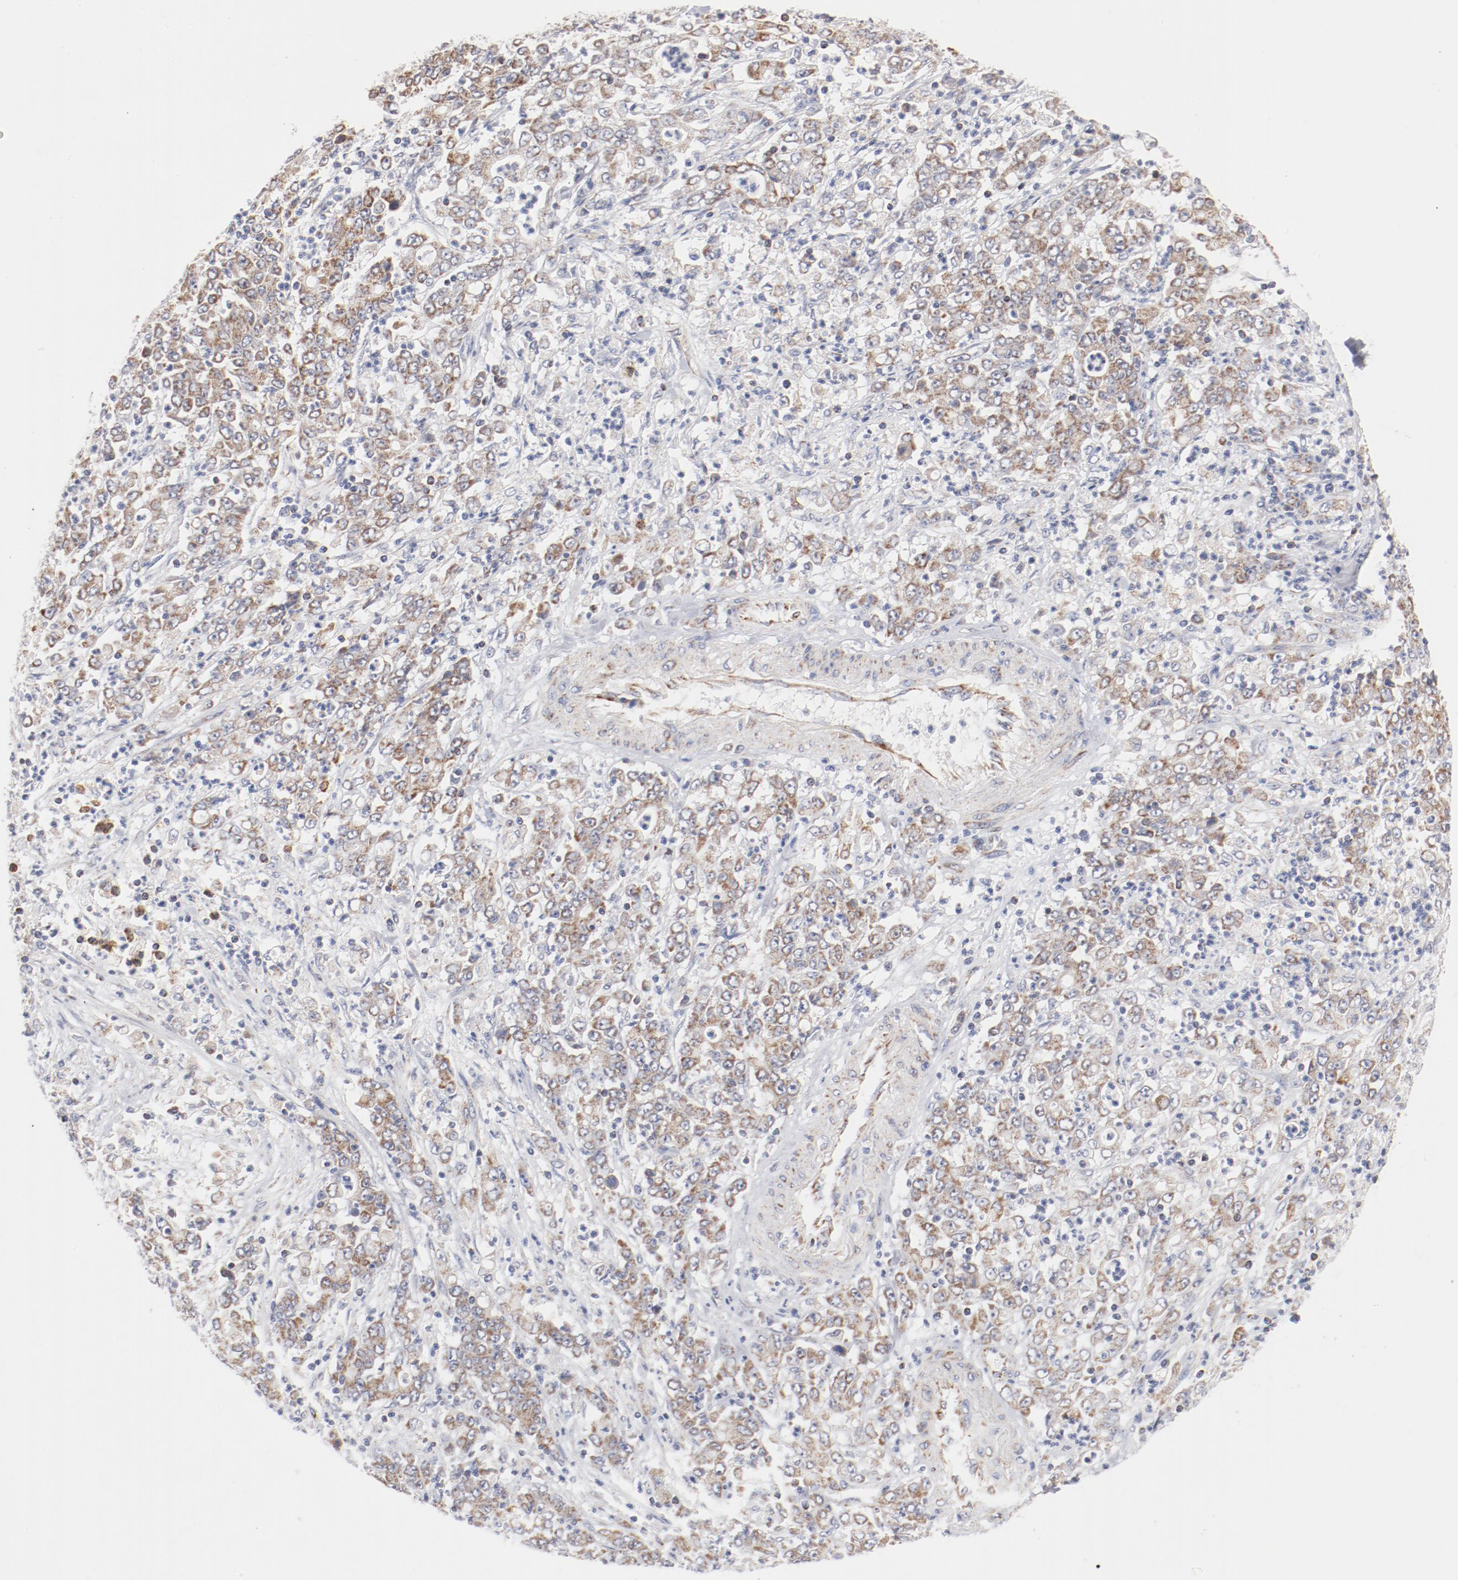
{"staining": {"intensity": "moderate", "quantity": ">75%", "location": "cytoplasmic/membranous"}, "tissue": "stomach cancer", "cell_type": "Tumor cells", "image_type": "cancer", "snomed": [{"axis": "morphology", "description": "Adenocarcinoma, NOS"}, {"axis": "topography", "description": "Stomach, lower"}], "caption": "A micrograph of stomach cancer stained for a protein demonstrates moderate cytoplasmic/membranous brown staining in tumor cells.", "gene": "MRPL58", "patient": {"sex": "female", "age": 71}}